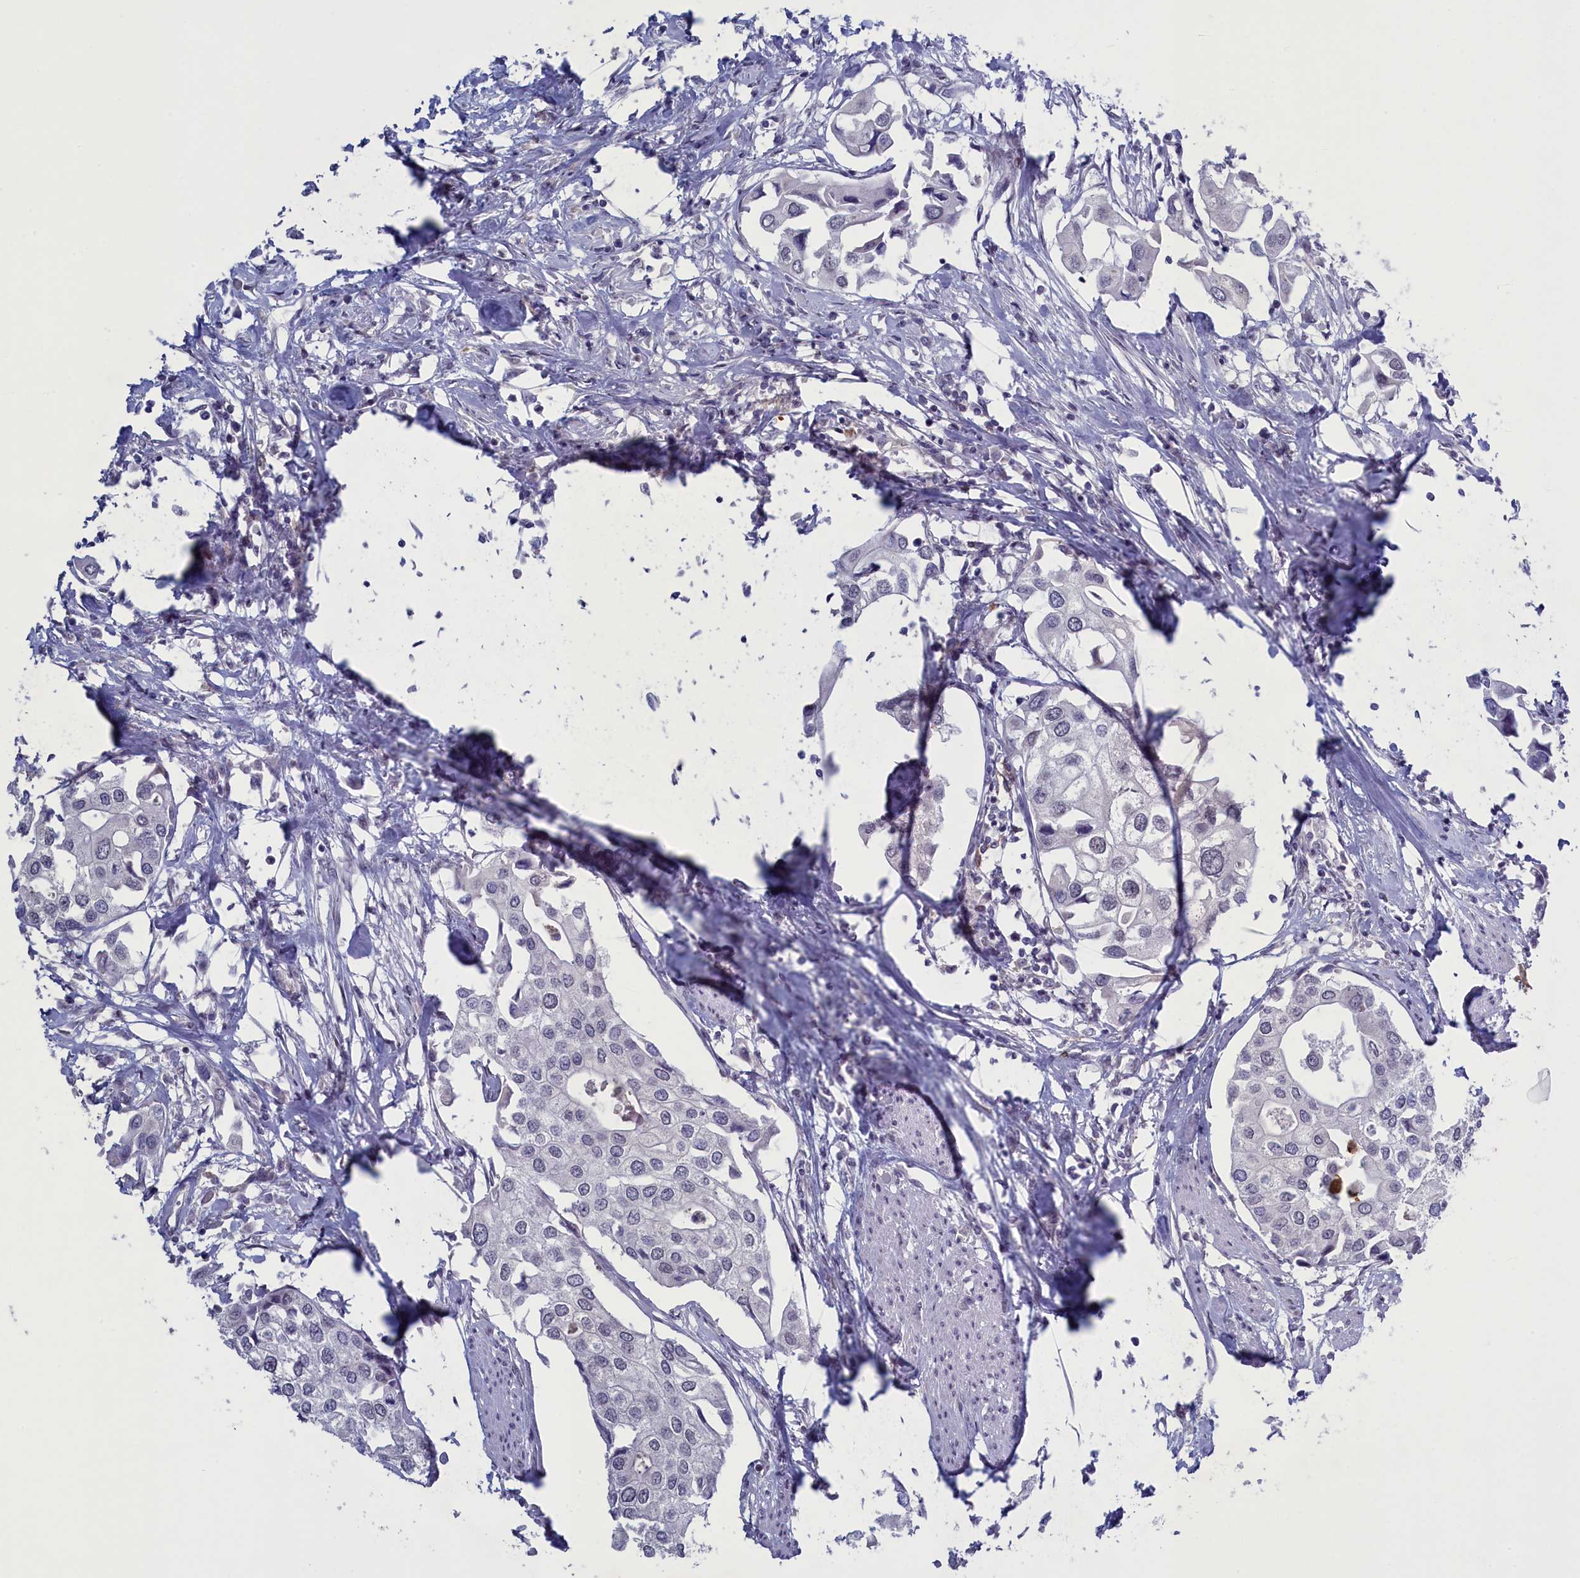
{"staining": {"intensity": "negative", "quantity": "none", "location": "none"}, "tissue": "urothelial cancer", "cell_type": "Tumor cells", "image_type": "cancer", "snomed": [{"axis": "morphology", "description": "Urothelial carcinoma, High grade"}, {"axis": "topography", "description": "Urinary bladder"}], "caption": "Tumor cells are negative for brown protein staining in urothelial carcinoma (high-grade).", "gene": "ATF7IP2", "patient": {"sex": "male", "age": 64}}